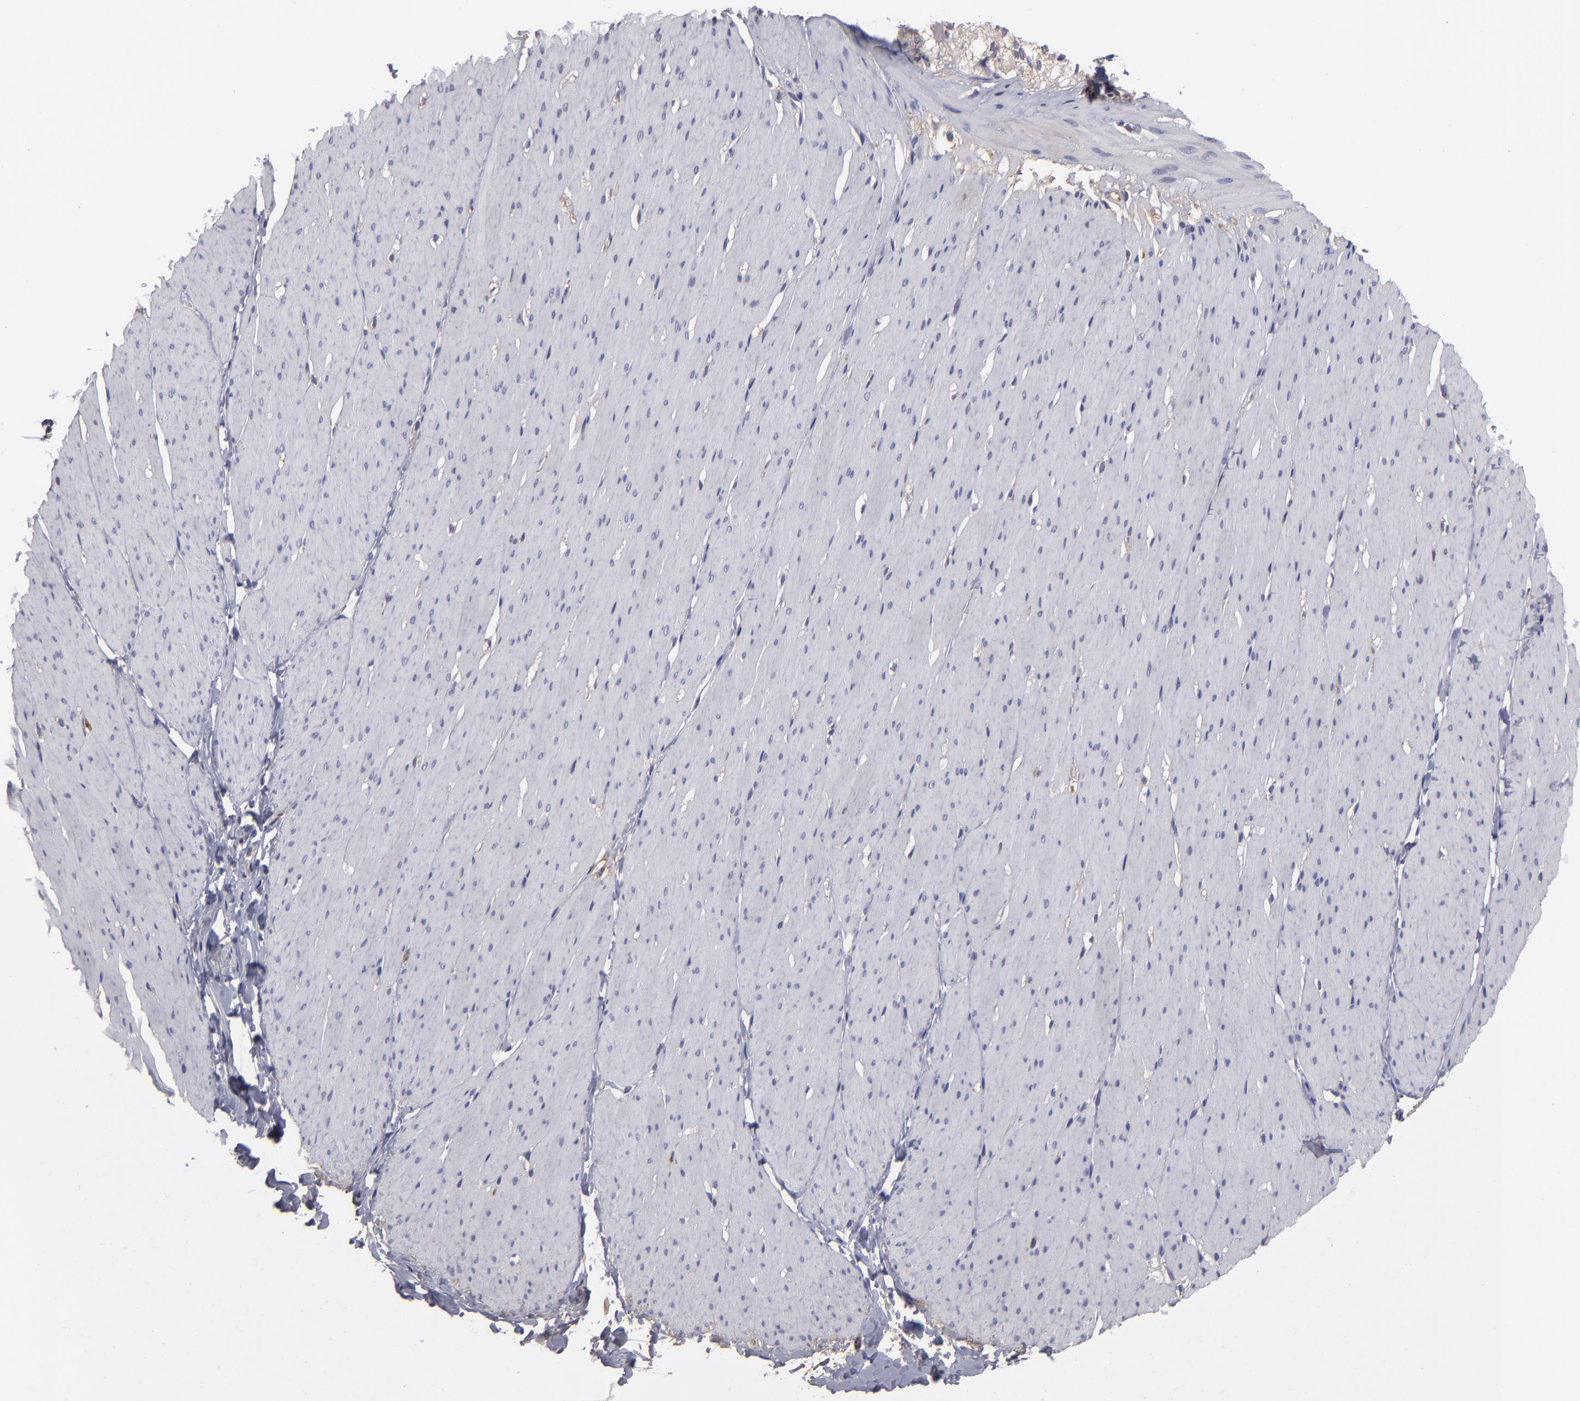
{"staining": {"intensity": "moderate", "quantity": "25%-75%", "location": "cytoplasmic/membranous"}, "tissue": "smooth muscle", "cell_type": "Smooth muscle cells", "image_type": "normal", "snomed": [{"axis": "morphology", "description": "Normal tissue, NOS"}, {"axis": "topography", "description": "Smooth muscle"}, {"axis": "topography", "description": "Colon"}], "caption": "IHC photomicrograph of benign smooth muscle: smooth muscle stained using immunohistochemistry exhibits medium levels of moderate protein expression localized specifically in the cytoplasmic/membranous of smooth muscle cells, appearing as a cytoplasmic/membranous brown color.", "gene": "ITIH4", "patient": {"sex": "male", "age": 67}}